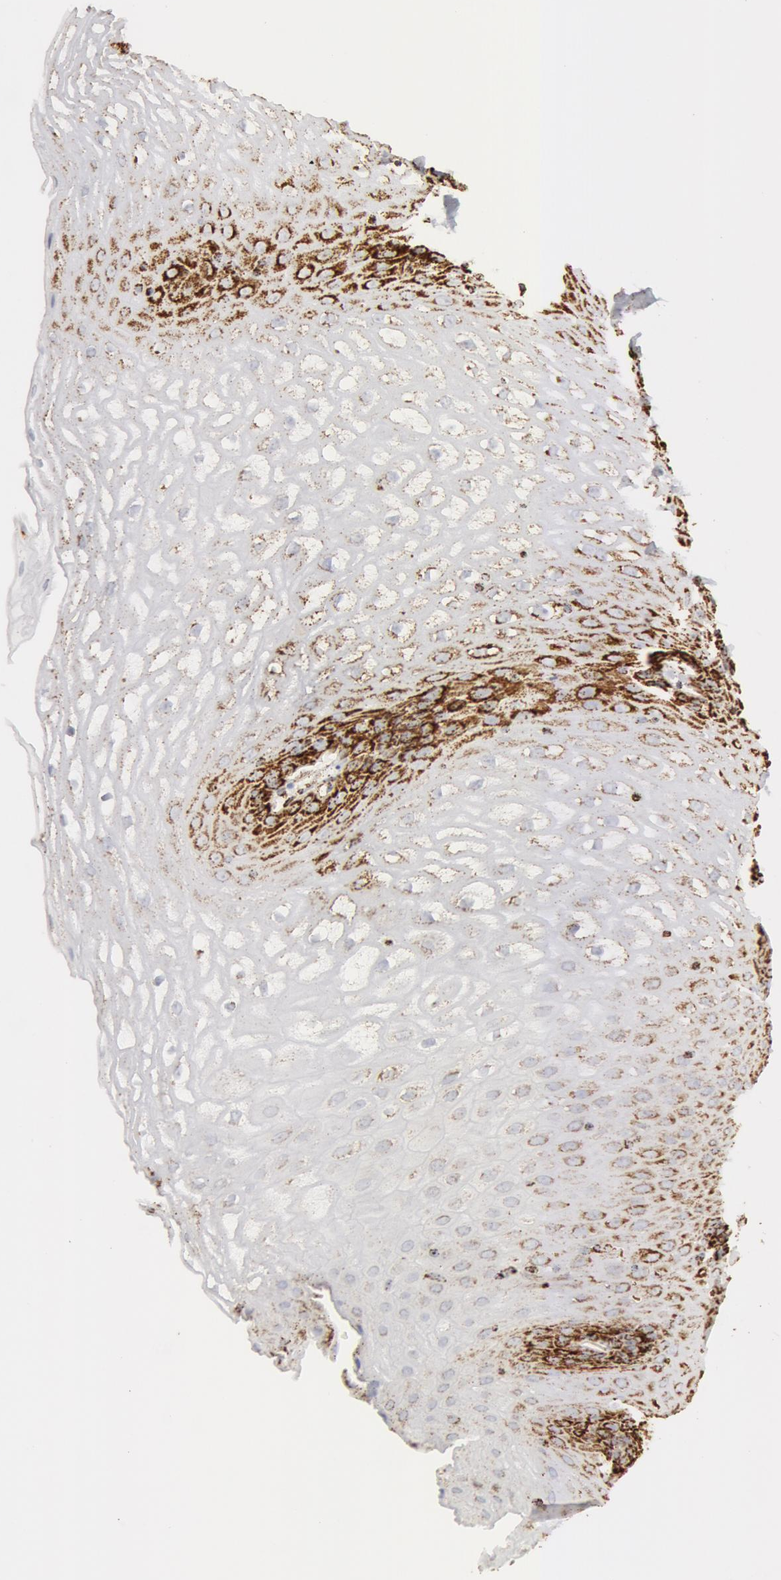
{"staining": {"intensity": "moderate", "quantity": "<25%", "location": "cytoplasmic/membranous"}, "tissue": "esophagus", "cell_type": "Squamous epithelial cells", "image_type": "normal", "snomed": [{"axis": "morphology", "description": "Normal tissue, NOS"}, {"axis": "topography", "description": "Esophagus"}], "caption": "This is a histology image of immunohistochemistry staining of normal esophagus, which shows moderate staining in the cytoplasmic/membranous of squamous epithelial cells.", "gene": "ATP5F1B", "patient": {"sex": "female", "age": 61}}